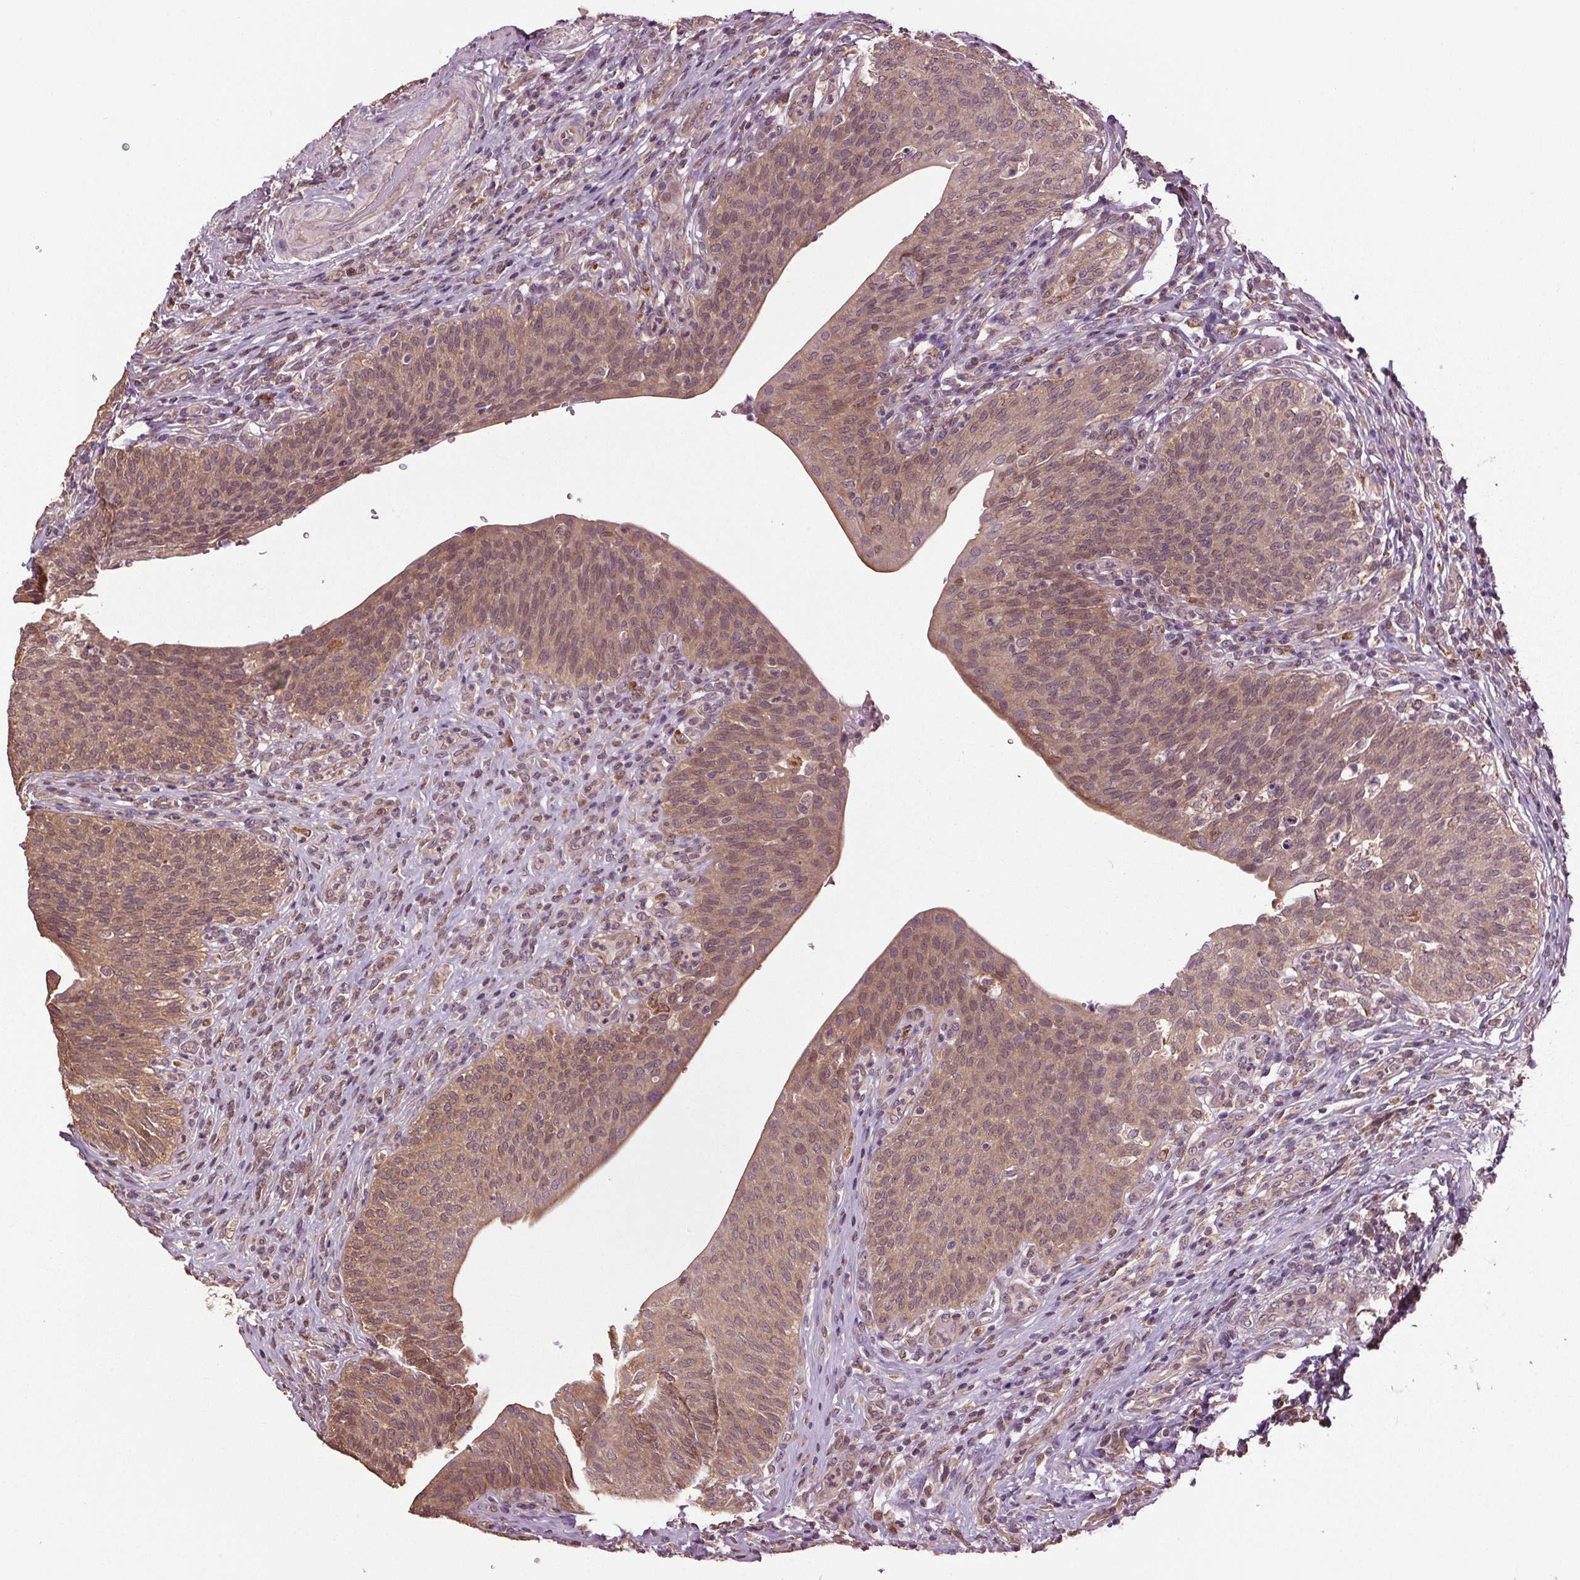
{"staining": {"intensity": "moderate", "quantity": ">75%", "location": "cytoplasmic/membranous"}, "tissue": "urinary bladder", "cell_type": "Urothelial cells", "image_type": "normal", "snomed": [{"axis": "morphology", "description": "Normal tissue, NOS"}, {"axis": "topography", "description": "Urinary bladder"}, {"axis": "topography", "description": "Peripheral nerve tissue"}], "caption": "Immunohistochemistry (IHC) micrograph of normal urinary bladder stained for a protein (brown), which demonstrates medium levels of moderate cytoplasmic/membranous positivity in about >75% of urothelial cells.", "gene": "RNPEP", "patient": {"sex": "male", "age": 66}}